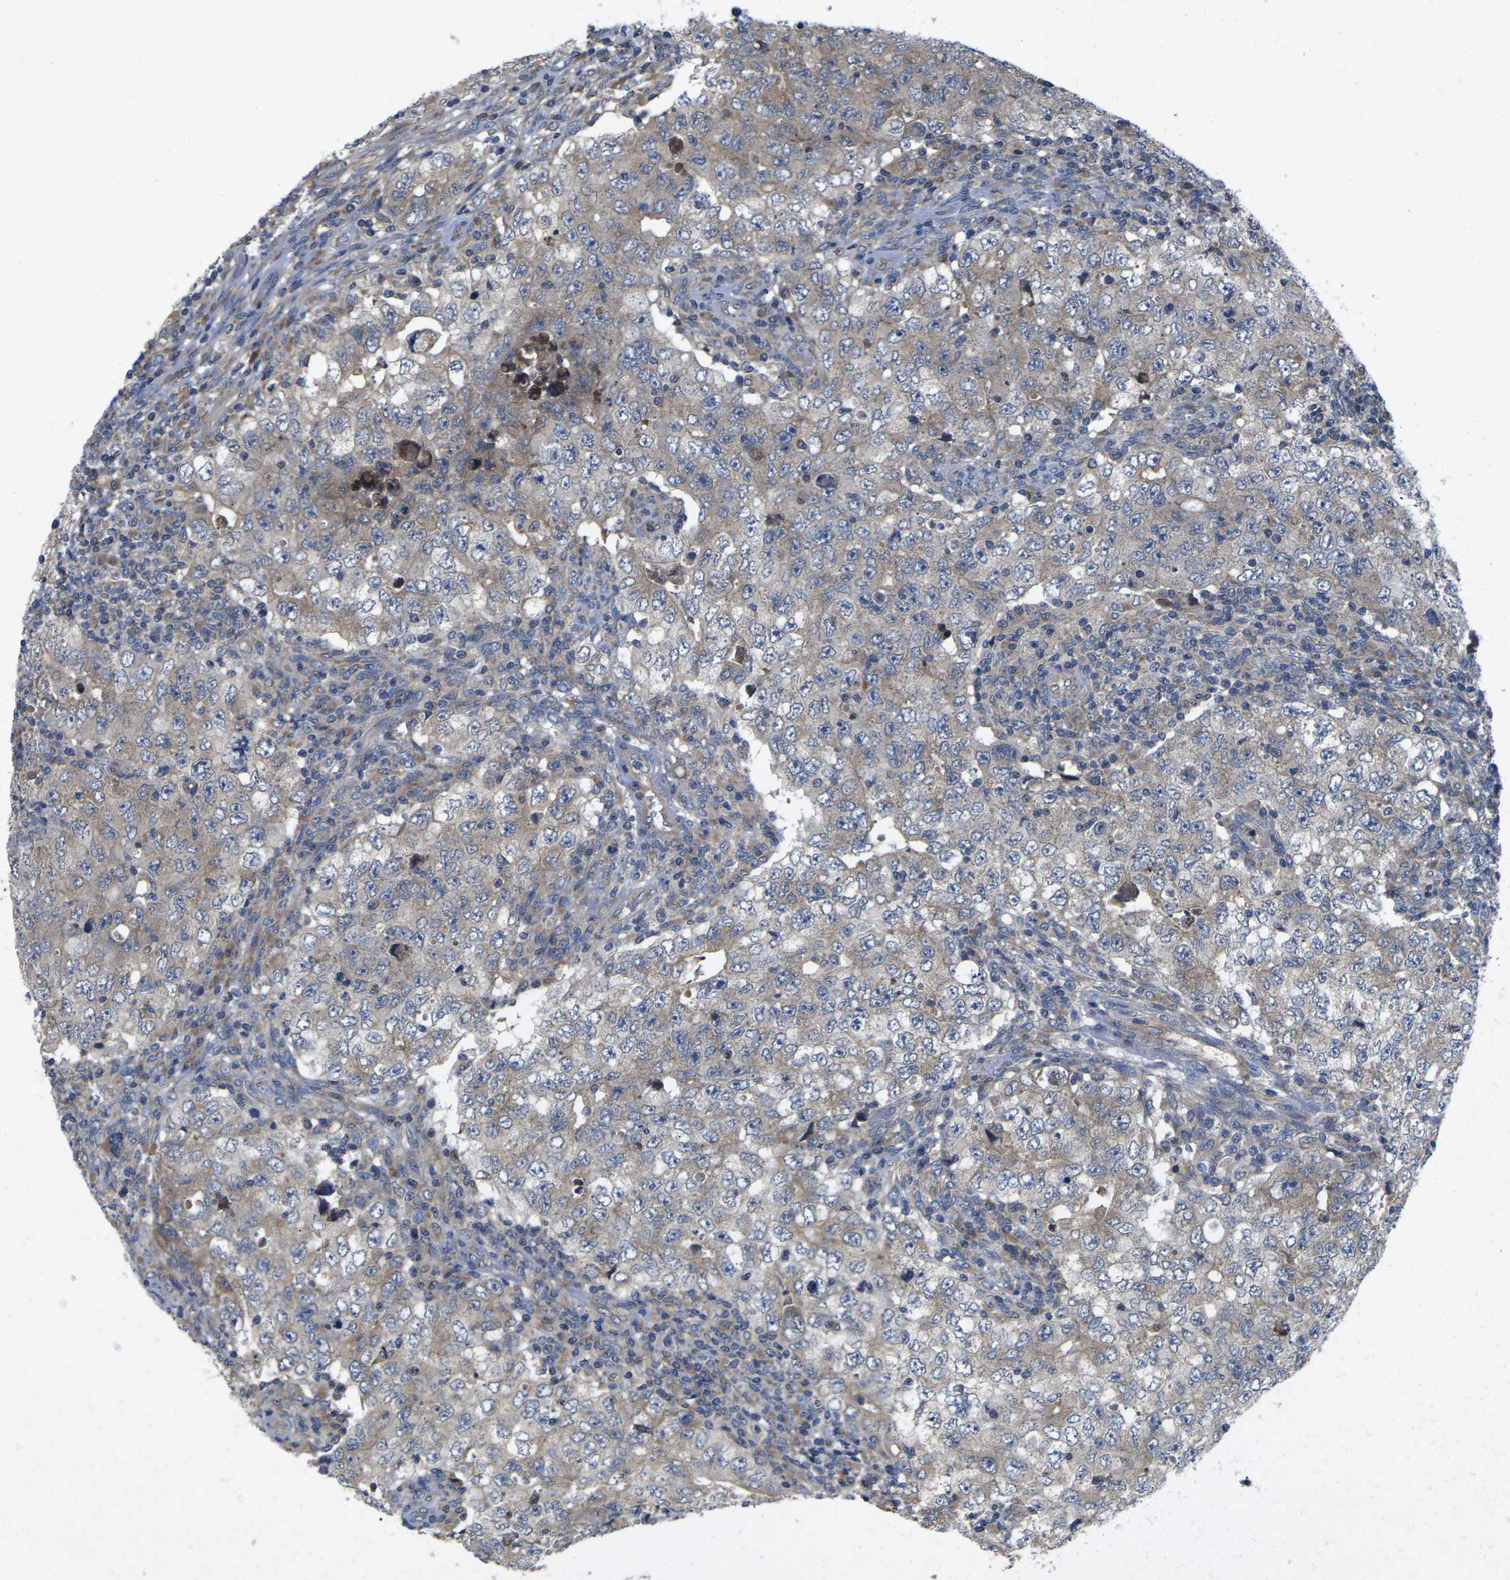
{"staining": {"intensity": "moderate", "quantity": "25%-75%", "location": "cytoplasmic/membranous"}, "tissue": "testis cancer", "cell_type": "Tumor cells", "image_type": "cancer", "snomed": [{"axis": "morphology", "description": "Carcinoma, Embryonal, NOS"}, {"axis": "topography", "description": "Testis"}], "caption": "Immunohistochemistry (IHC) micrograph of neoplastic tissue: testis cancer (embryonal carcinoma) stained using IHC shows medium levels of moderate protein expression localized specifically in the cytoplasmic/membranous of tumor cells, appearing as a cytoplasmic/membranous brown color.", "gene": "KIF1B", "patient": {"sex": "male", "age": 26}}